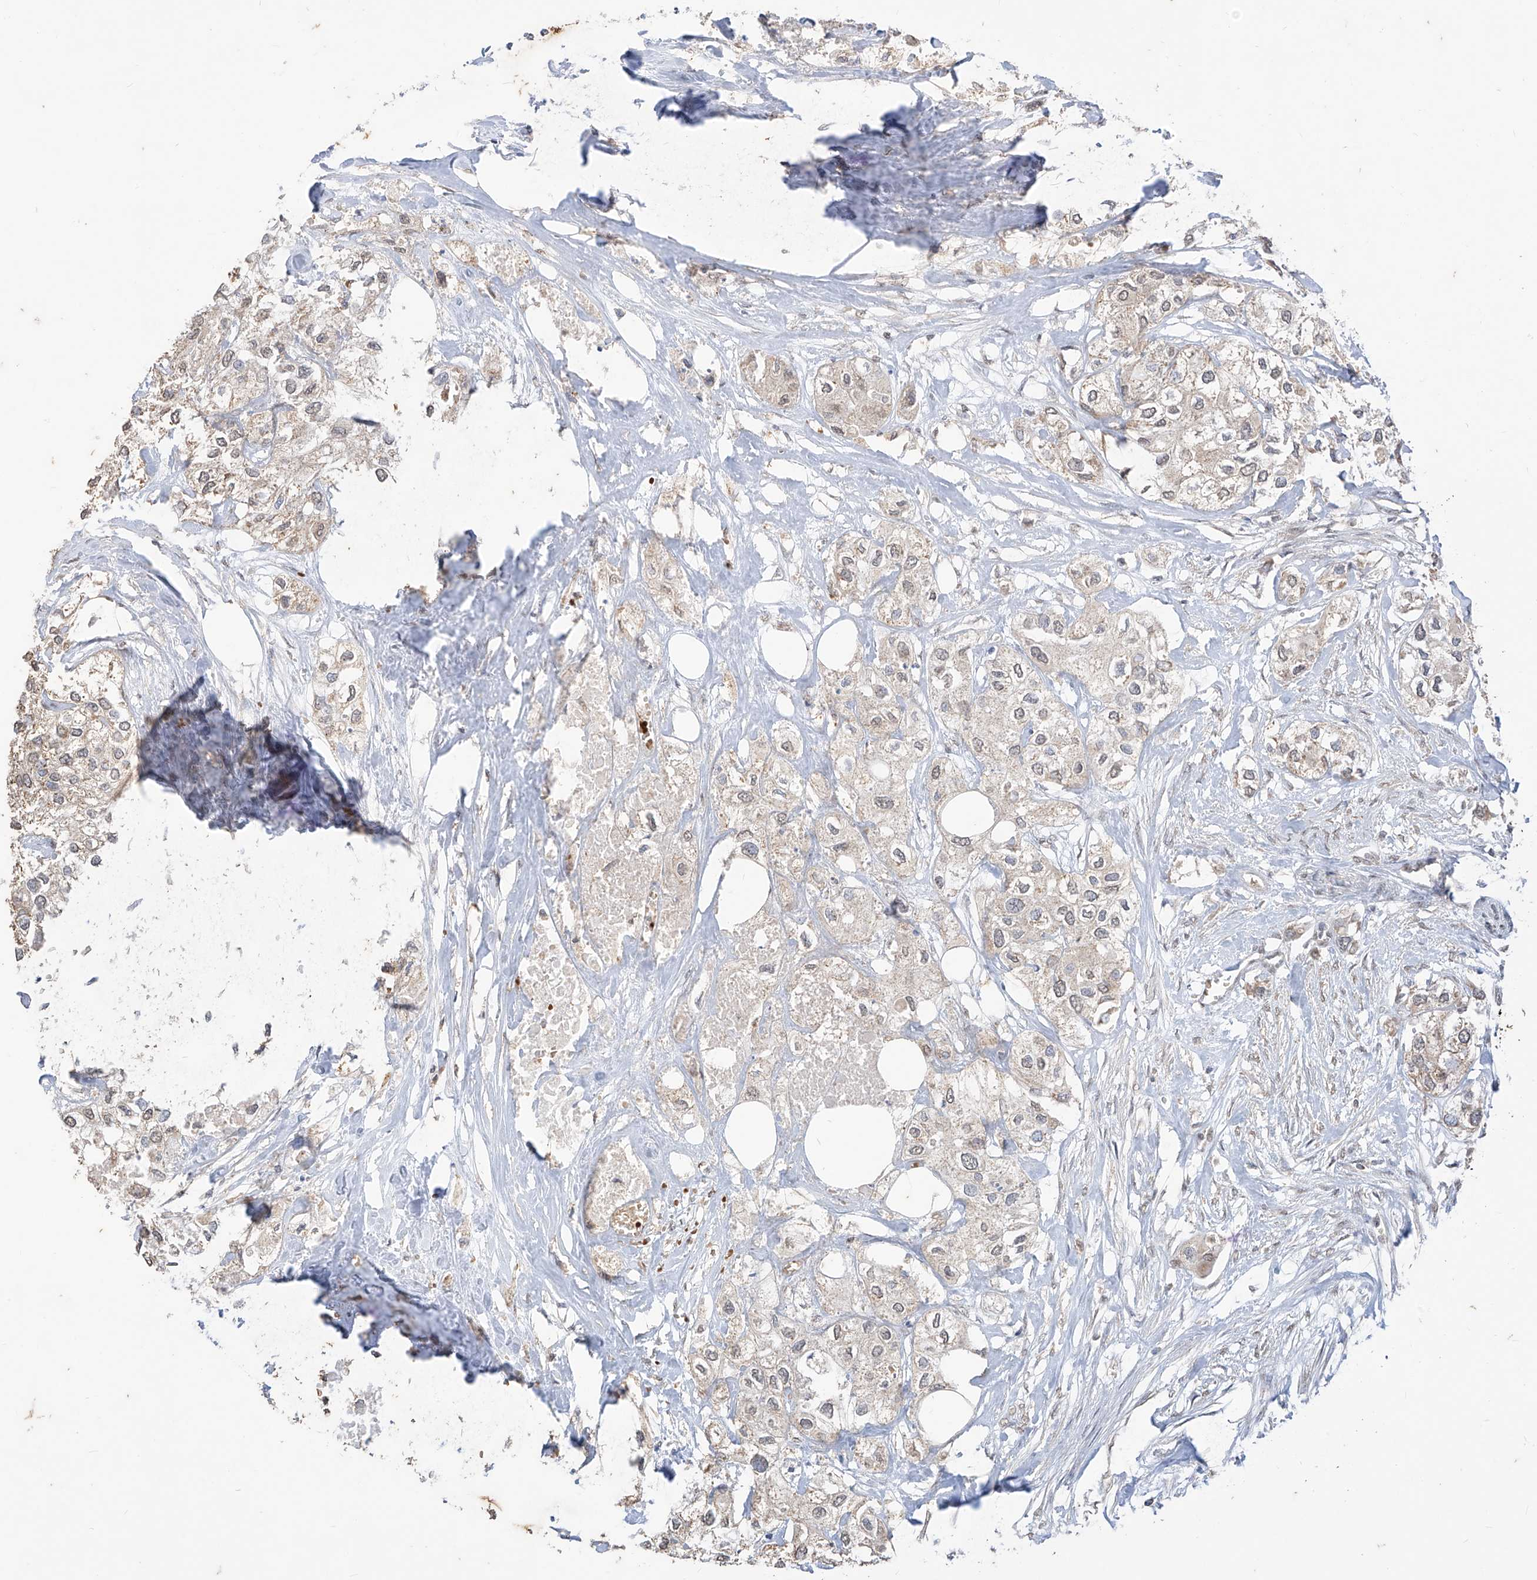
{"staining": {"intensity": "weak", "quantity": "<25%", "location": "cytoplasmic/membranous"}, "tissue": "urothelial cancer", "cell_type": "Tumor cells", "image_type": "cancer", "snomed": [{"axis": "morphology", "description": "Urothelial carcinoma, High grade"}, {"axis": "topography", "description": "Urinary bladder"}], "caption": "High power microscopy micrograph of an immunohistochemistry micrograph of high-grade urothelial carcinoma, revealing no significant positivity in tumor cells. (Immunohistochemistry, brightfield microscopy, high magnification).", "gene": "MTUS2", "patient": {"sex": "male", "age": 64}}